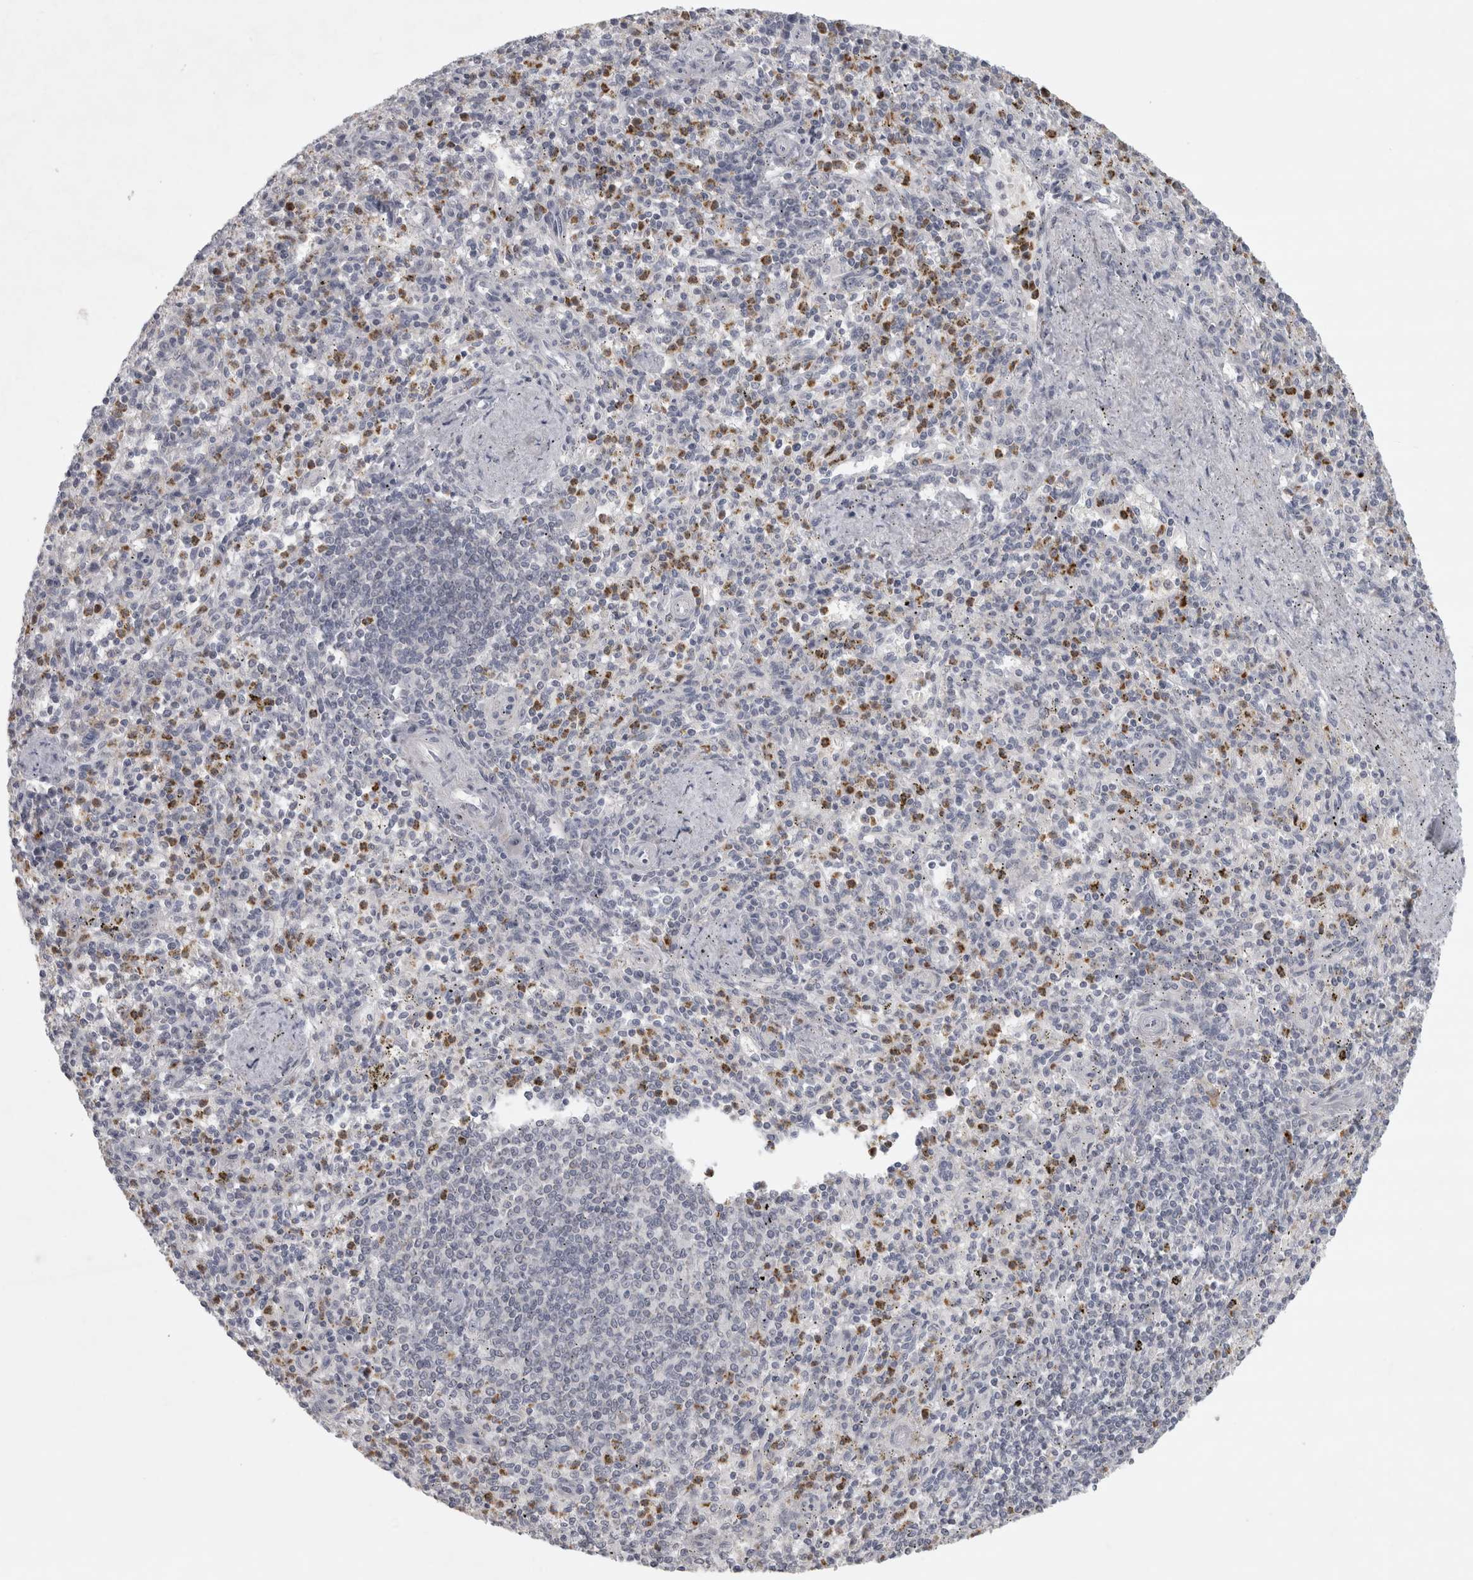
{"staining": {"intensity": "moderate", "quantity": "<25%", "location": "cytoplasmic/membranous"}, "tissue": "spleen", "cell_type": "Cells in red pulp", "image_type": "normal", "snomed": [{"axis": "morphology", "description": "Normal tissue, NOS"}, {"axis": "topography", "description": "Spleen"}], "caption": "Cells in red pulp demonstrate low levels of moderate cytoplasmic/membranous expression in about <25% of cells in benign spleen. The staining is performed using DAB brown chromogen to label protein expression. The nuclei are counter-stained blue using hematoxylin.", "gene": "PTPRN2", "patient": {"sex": "male", "age": 72}}